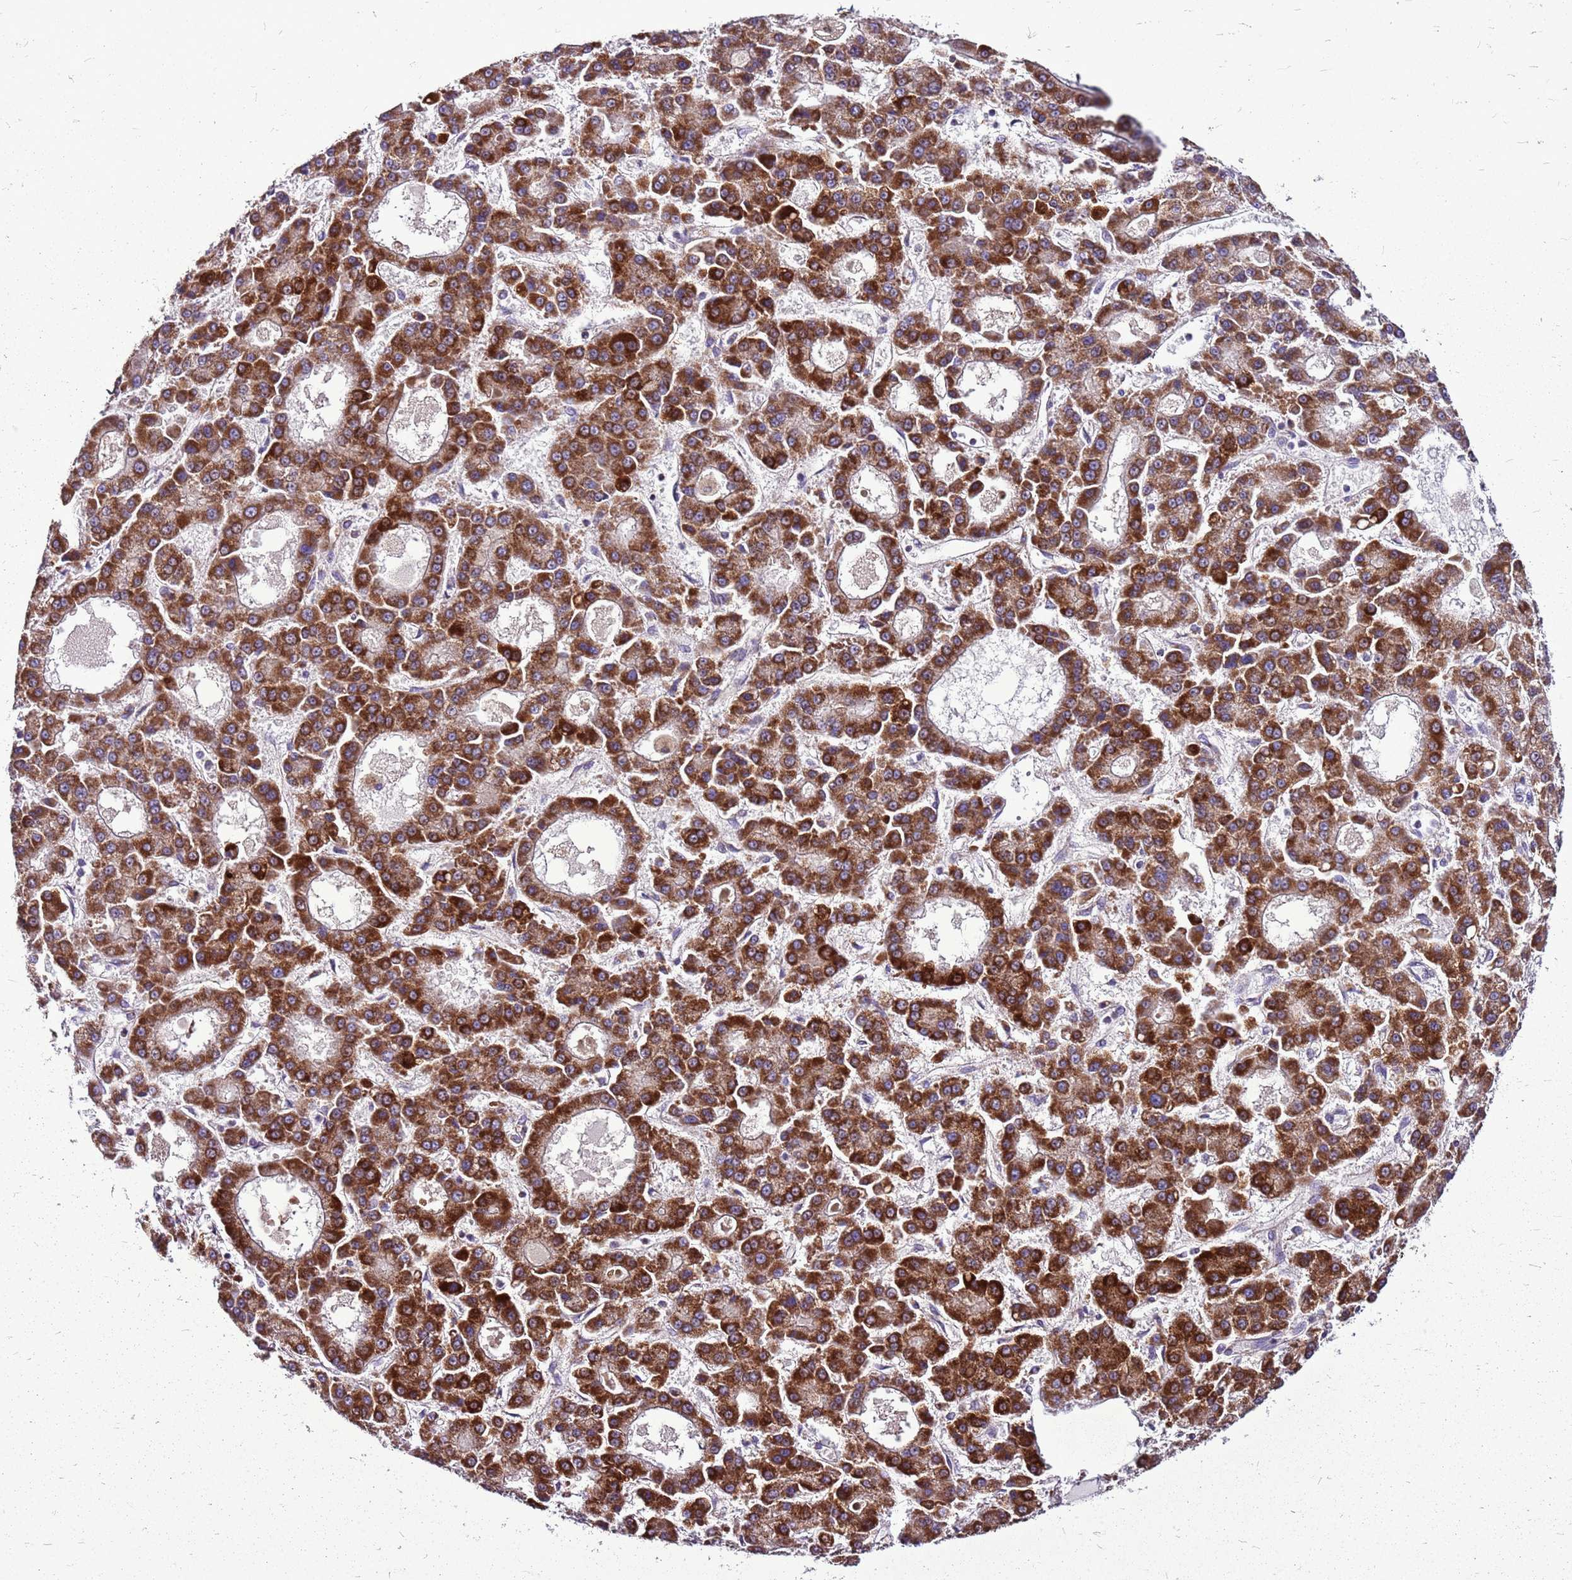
{"staining": {"intensity": "strong", "quantity": ">75%", "location": "cytoplasmic/membranous"}, "tissue": "liver cancer", "cell_type": "Tumor cells", "image_type": "cancer", "snomed": [{"axis": "morphology", "description": "Carcinoma, Hepatocellular, NOS"}, {"axis": "topography", "description": "Liver"}], "caption": "An IHC histopathology image of neoplastic tissue is shown. Protein staining in brown labels strong cytoplasmic/membranous positivity in liver hepatocellular carcinoma within tumor cells. (Brightfield microscopy of DAB IHC at high magnification).", "gene": "GCDH", "patient": {"sex": "male", "age": 70}}